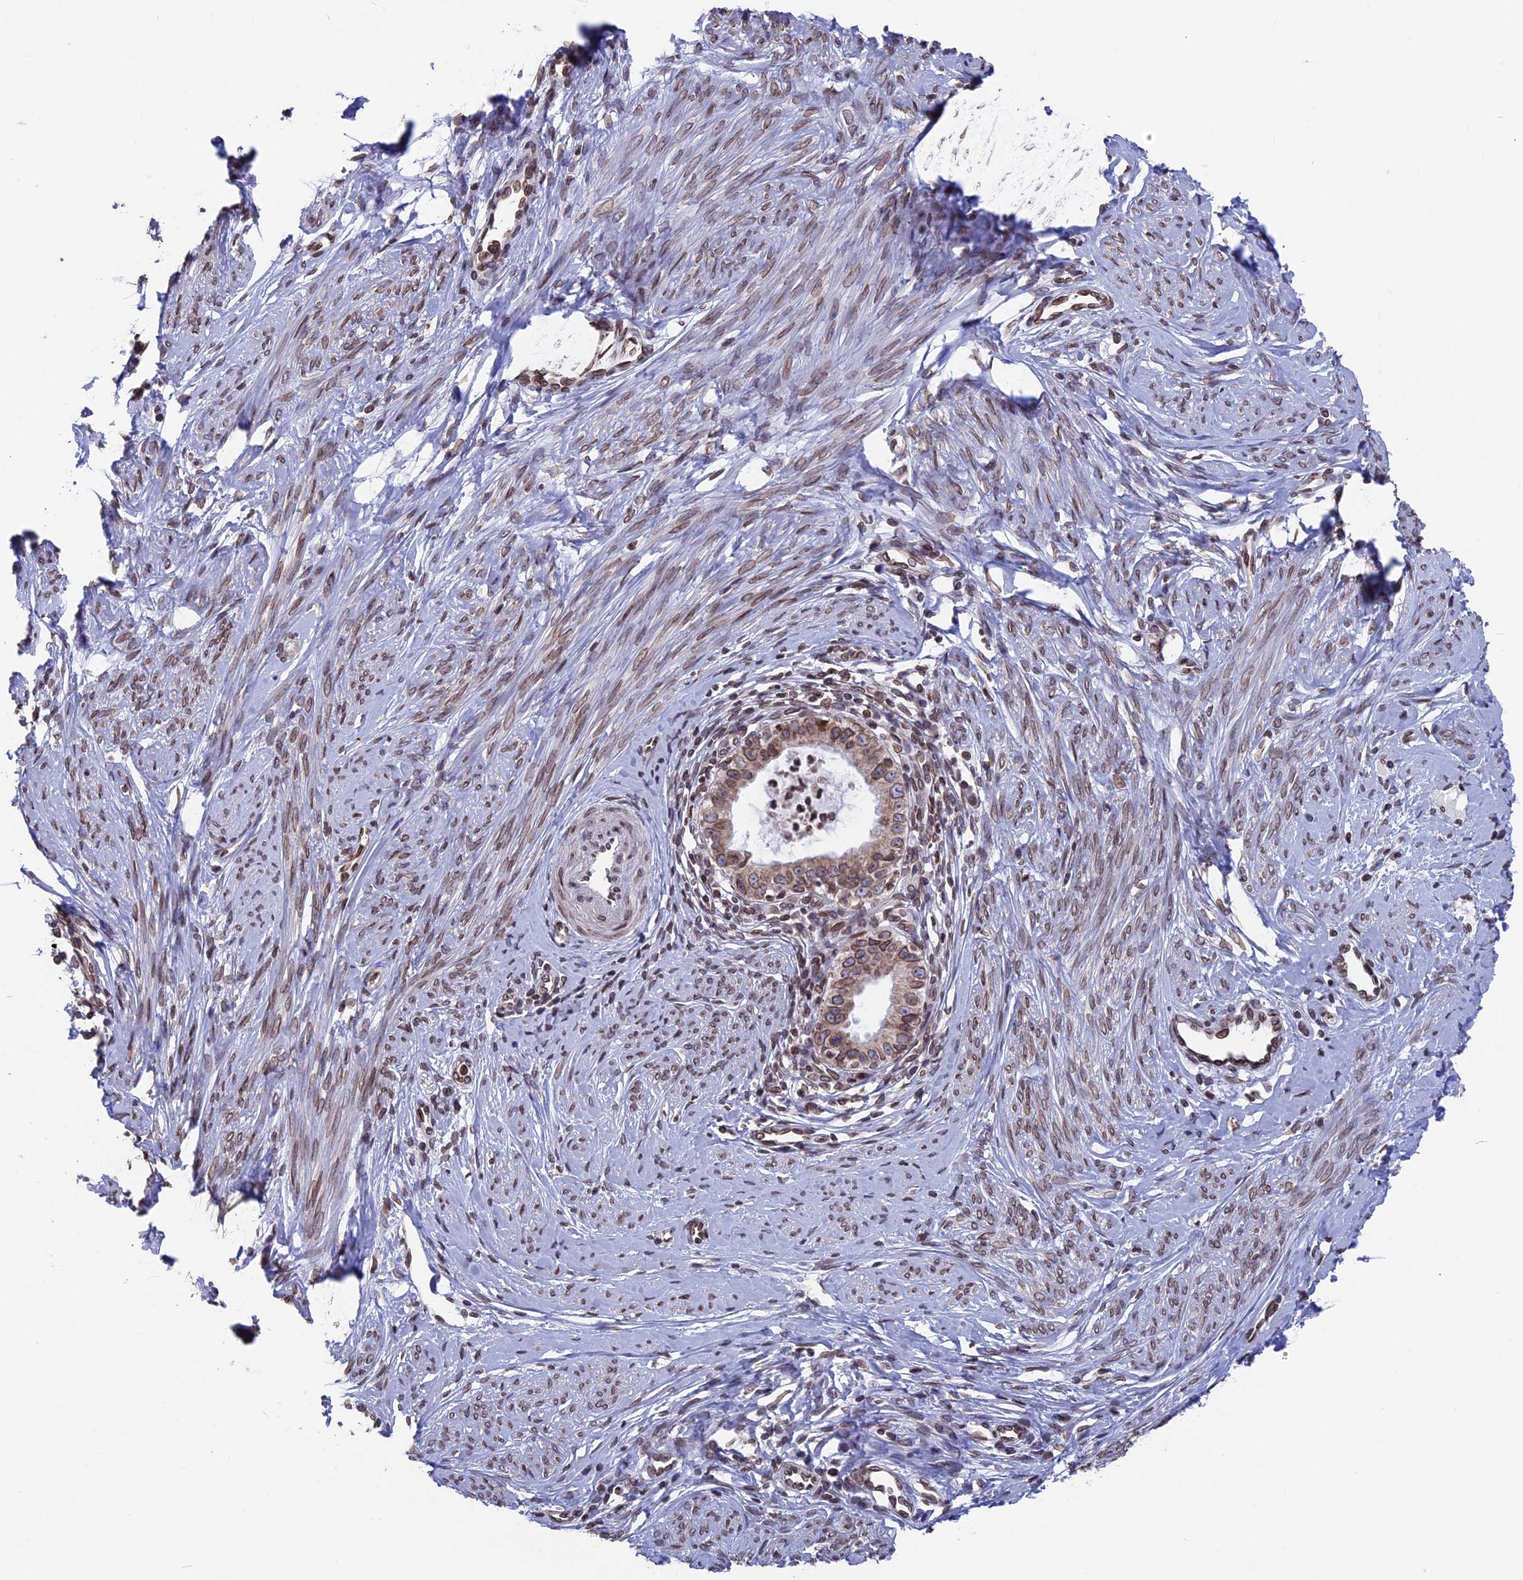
{"staining": {"intensity": "moderate", "quantity": ">75%", "location": "cytoplasmic/membranous,nuclear"}, "tissue": "cervical cancer", "cell_type": "Tumor cells", "image_type": "cancer", "snomed": [{"axis": "morphology", "description": "Adenocarcinoma, NOS"}, {"axis": "topography", "description": "Cervix"}], "caption": "The photomicrograph reveals a brown stain indicating the presence of a protein in the cytoplasmic/membranous and nuclear of tumor cells in cervical adenocarcinoma.", "gene": "PTCHD4", "patient": {"sex": "female", "age": 36}}